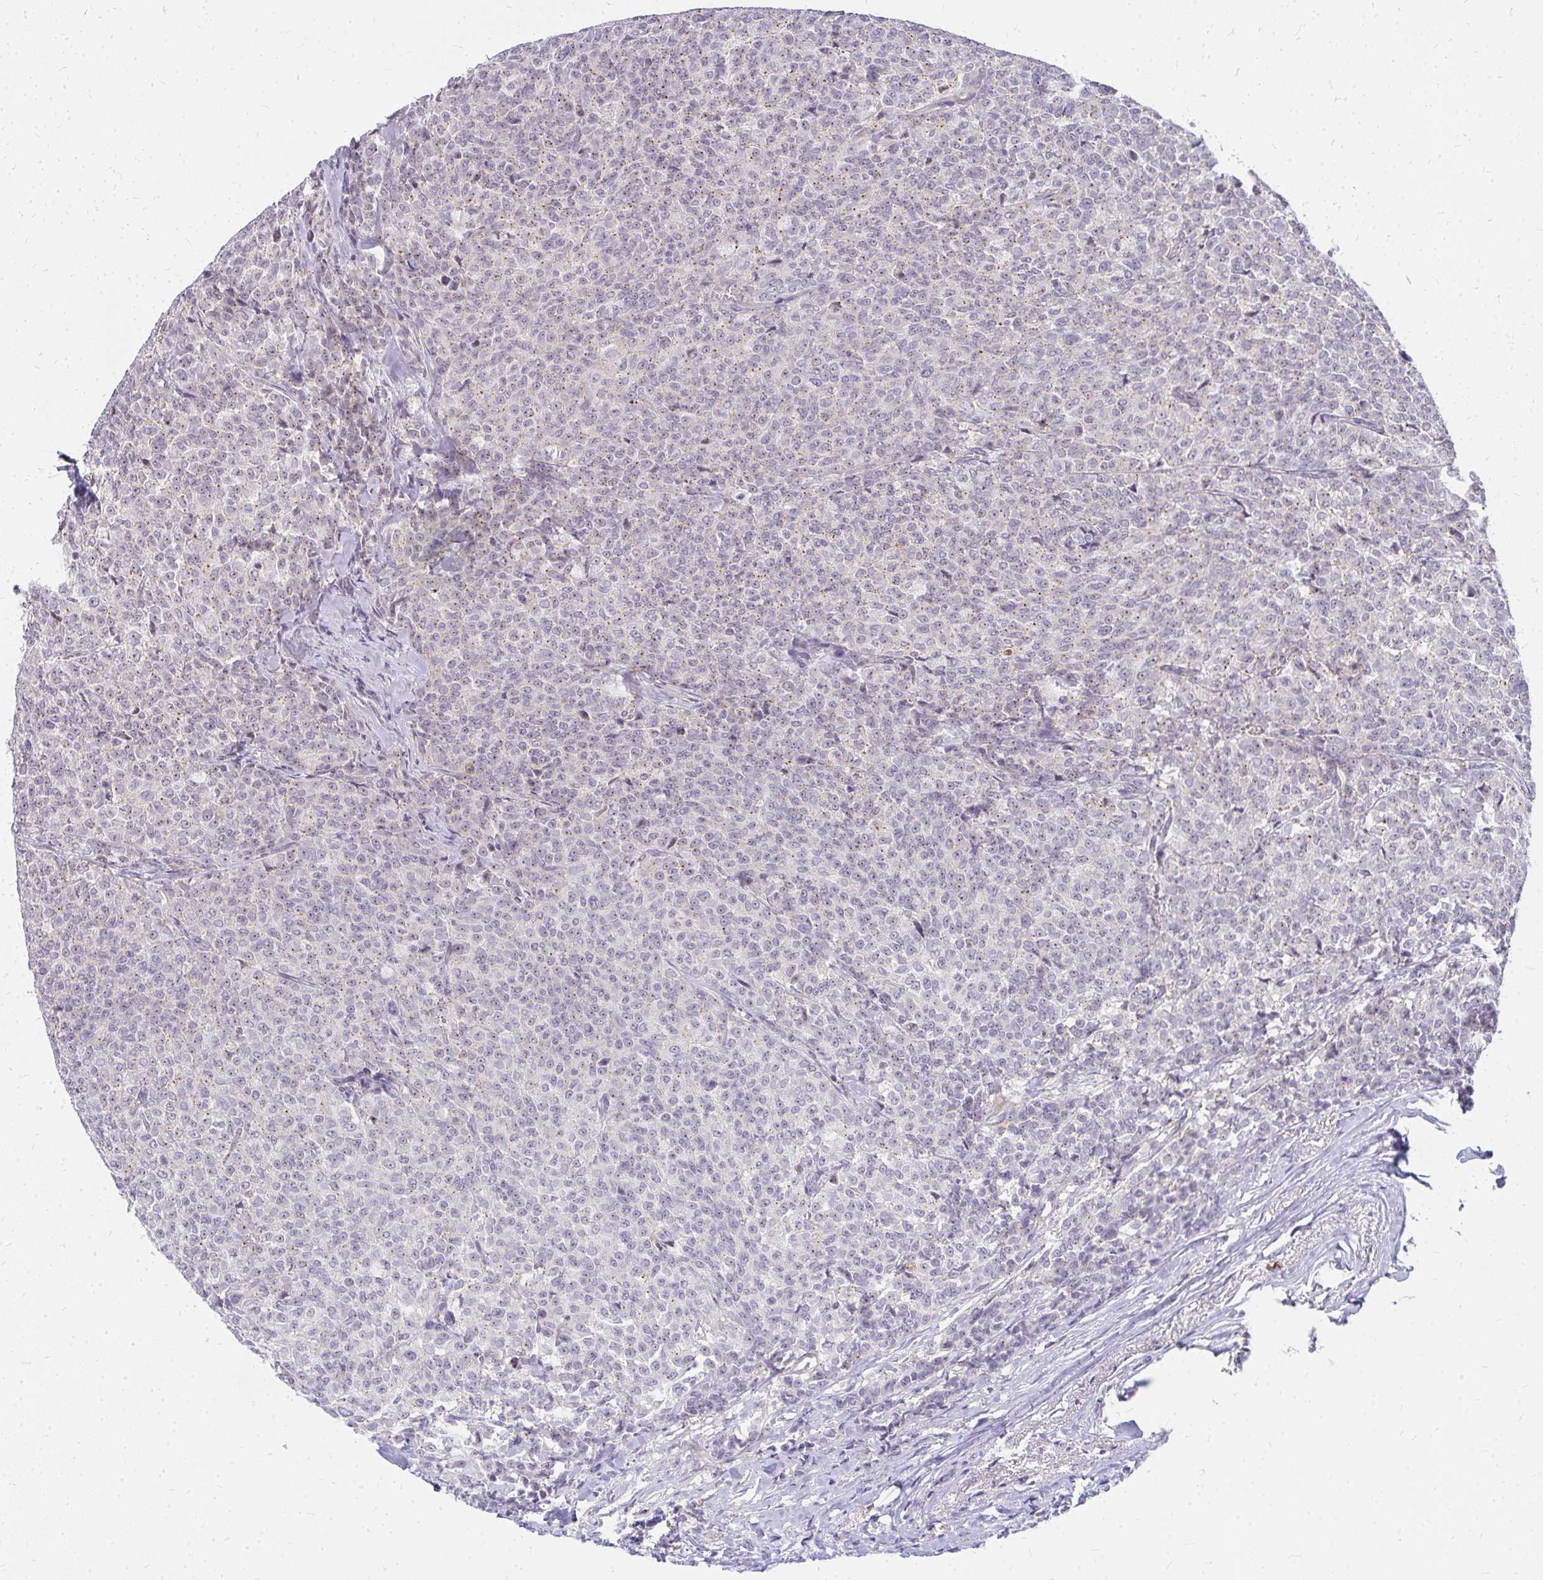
{"staining": {"intensity": "negative", "quantity": "none", "location": "none"}, "tissue": "breast cancer", "cell_type": "Tumor cells", "image_type": "cancer", "snomed": [{"axis": "morphology", "description": "Duct carcinoma"}, {"axis": "topography", "description": "Breast"}], "caption": "A high-resolution image shows immunohistochemistry (IHC) staining of infiltrating ductal carcinoma (breast), which exhibits no significant positivity in tumor cells.", "gene": "FAM9A", "patient": {"sex": "female", "age": 91}}